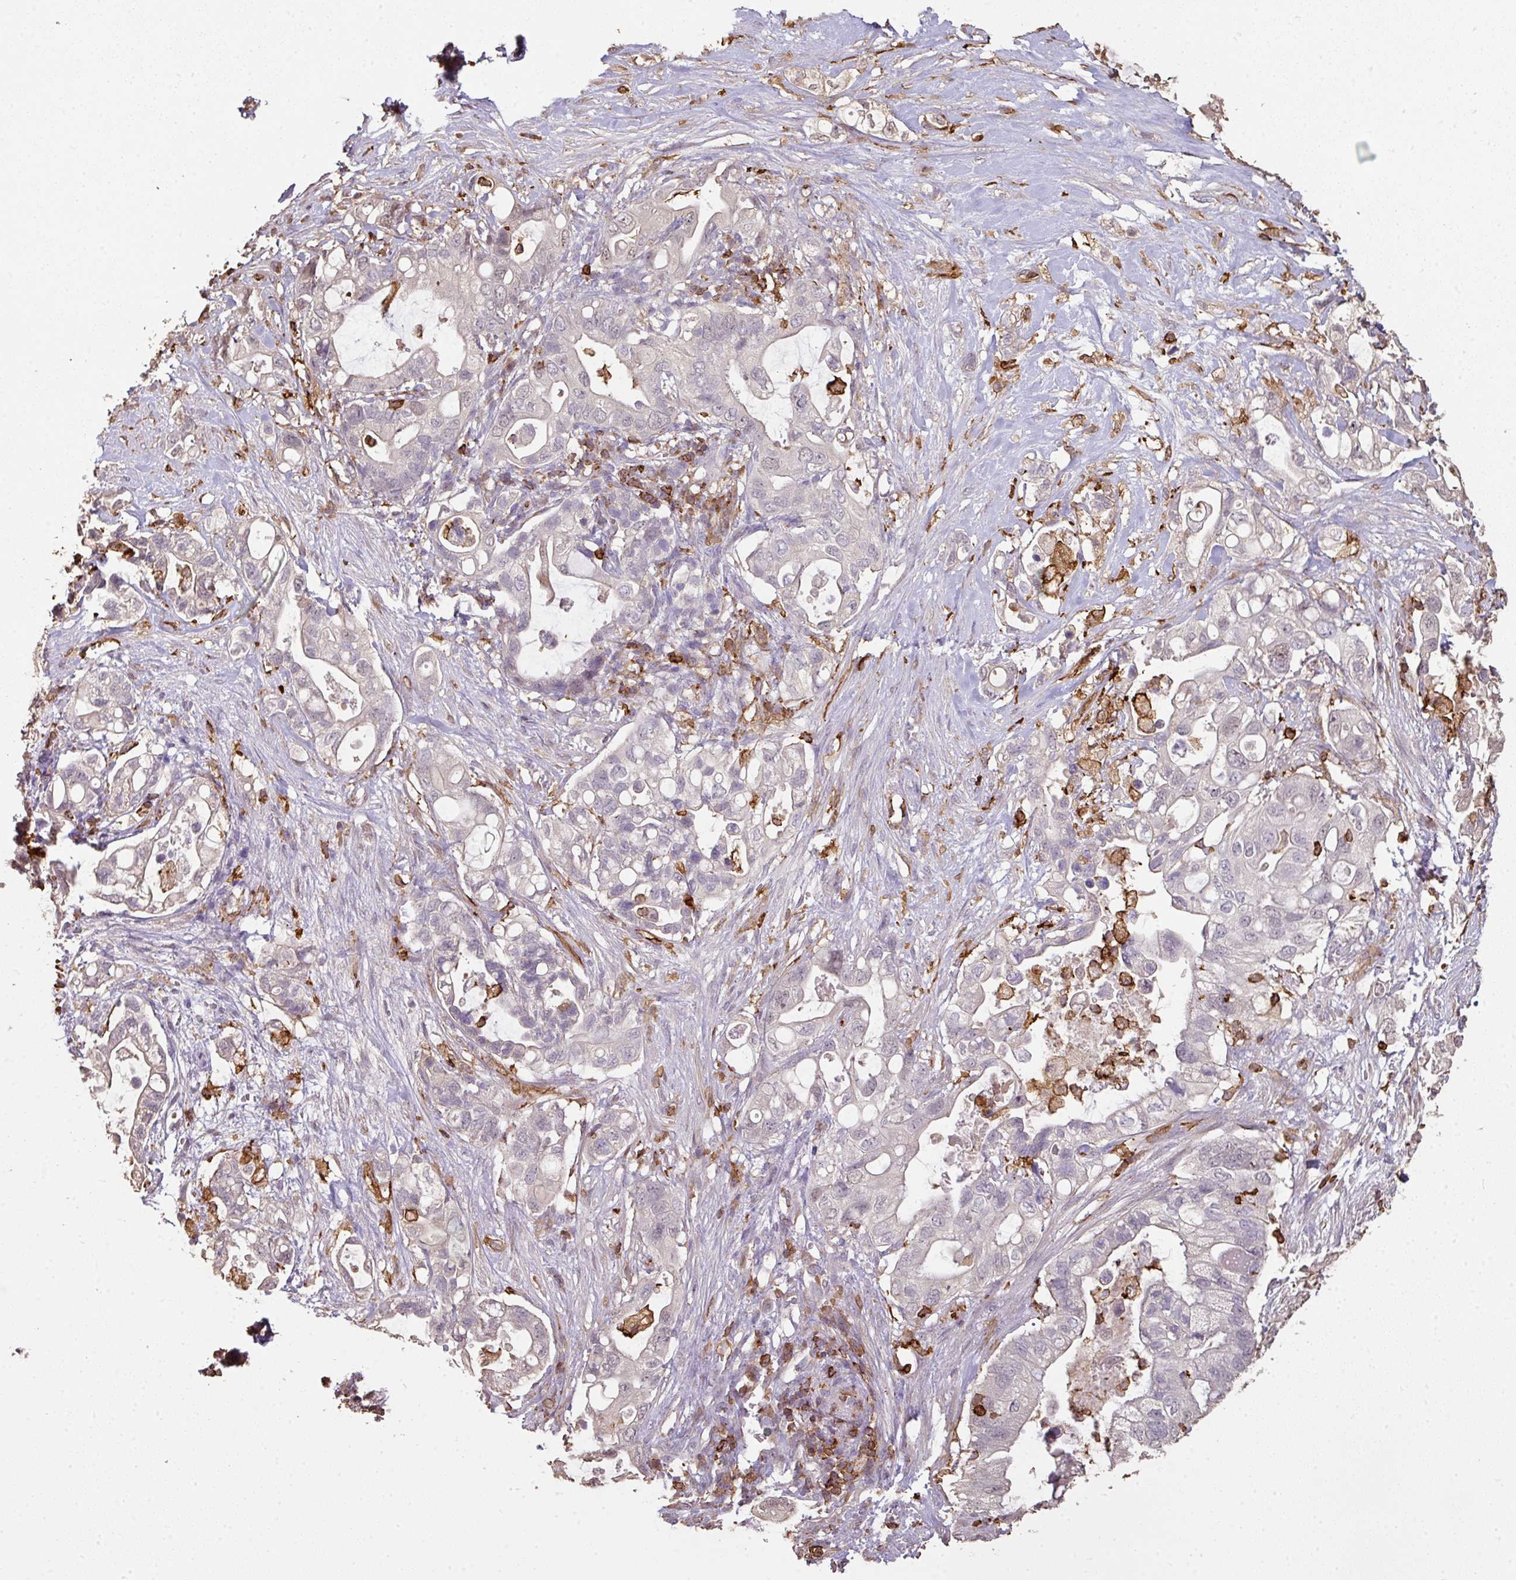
{"staining": {"intensity": "negative", "quantity": "none", "location": "none"}, "tissue": "pancreatic cancer", "cell_type": "Tumor cells", "image_type": "cancer", "snomed": [{"axis": "morphology", "description": "Adenocarcinoma, NOS"}, {"axis": "topography", "description": "Pancreas"}], "caption": "Immunohistochemistry photomicrograph of pancreatic cancer stained for a protein (brown), which demonstrates no staining in tumor cells.", "gene": "OLFML2B", "patient": {"sex": "female", "age": 72}}